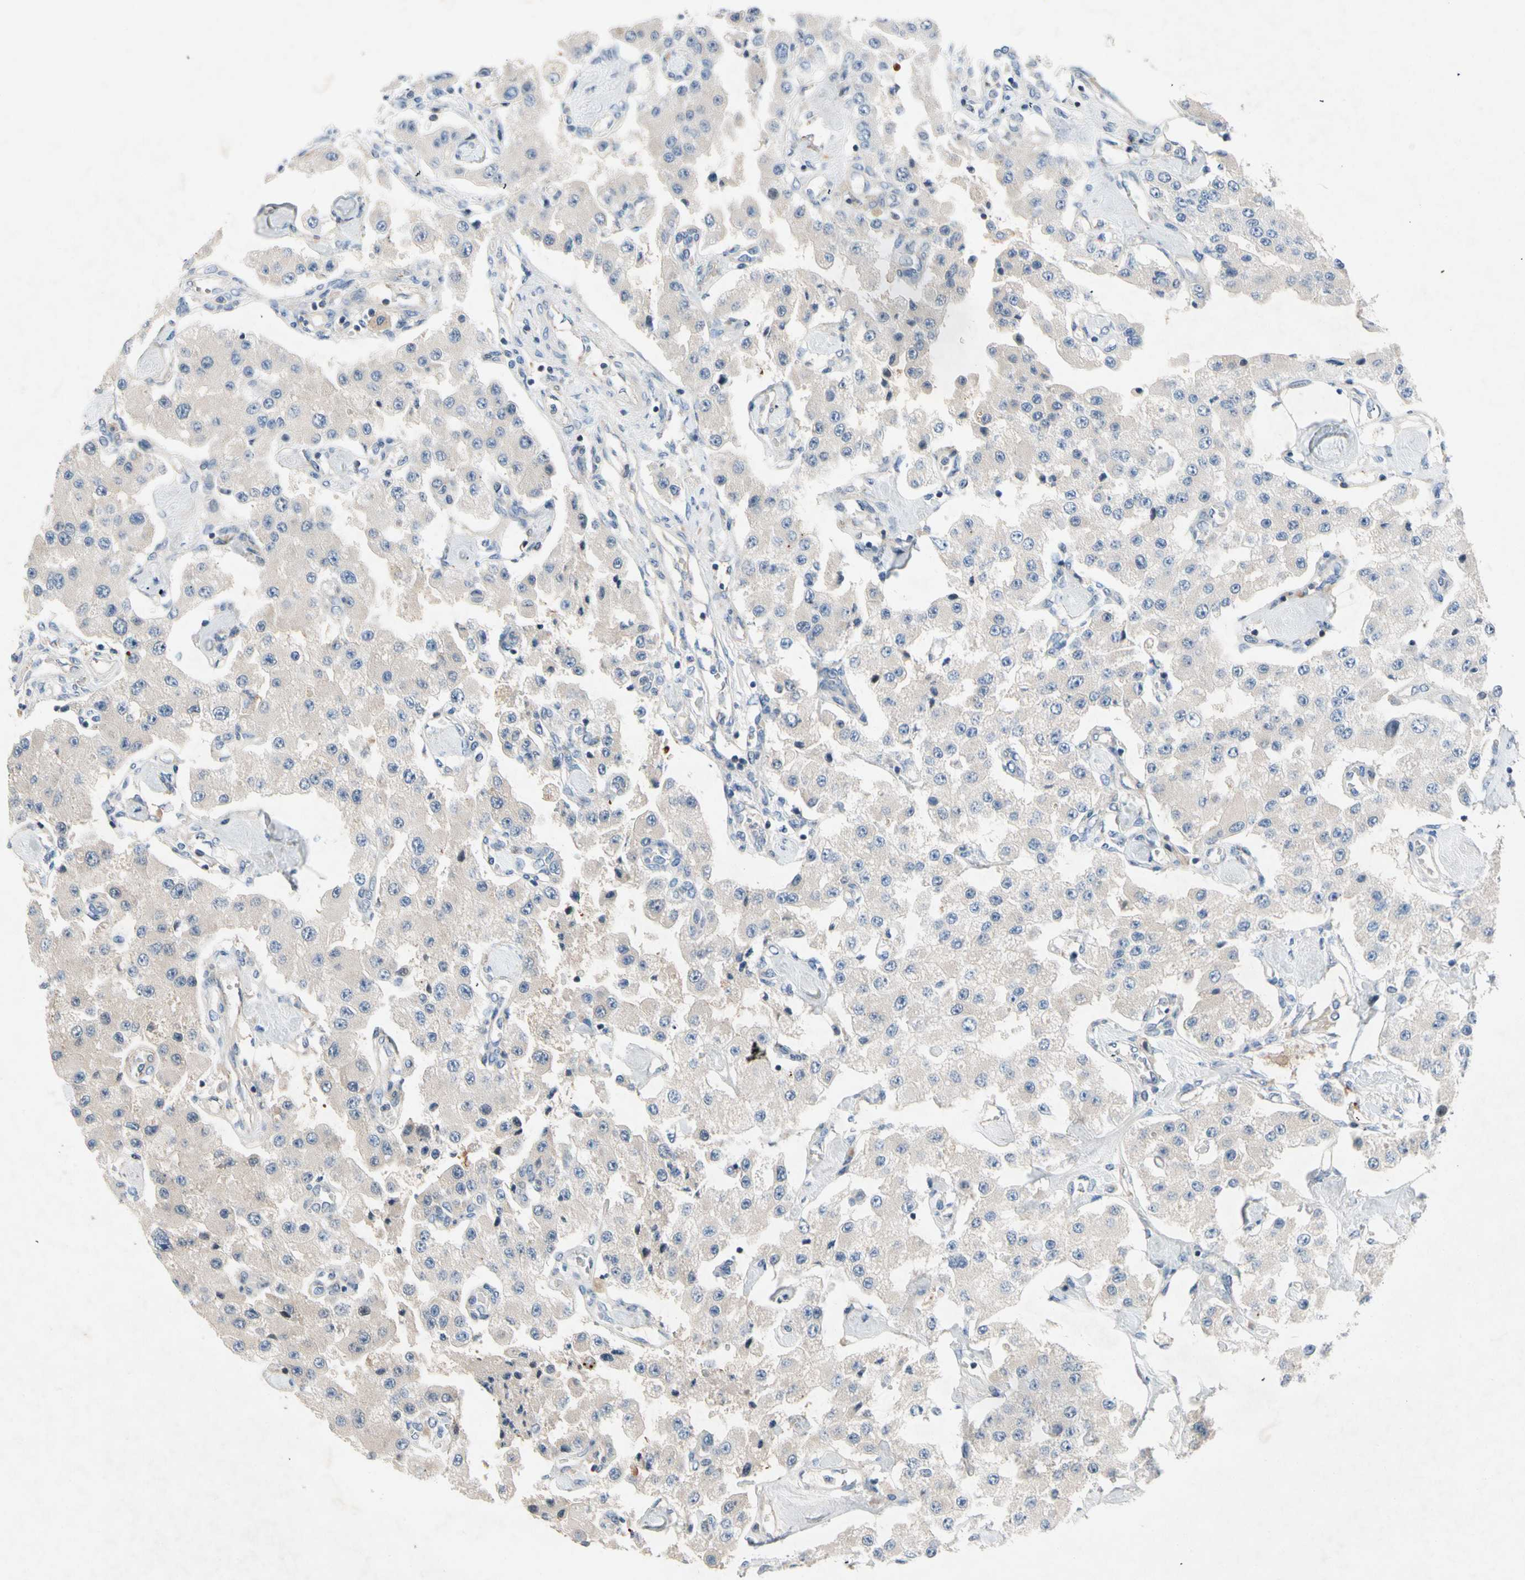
{"staining": {"intensity": "negative", "quantity": "none", "location": "none"}, "tissue": "carcinoid", "cell_type": "Tumor cells", "image_type": "cancer", "snomed": [{"axis": "morphology", "description": "Carcinoid, malignant, NOS"}, {"axis": "topography", "description": "Pancreas"}], "caption": "Image shows no protein expression in tumor cells of malignant carcinoid tissue.", "gene": "NDFIP2", "patient": {"sex": "male", "age": 41}}